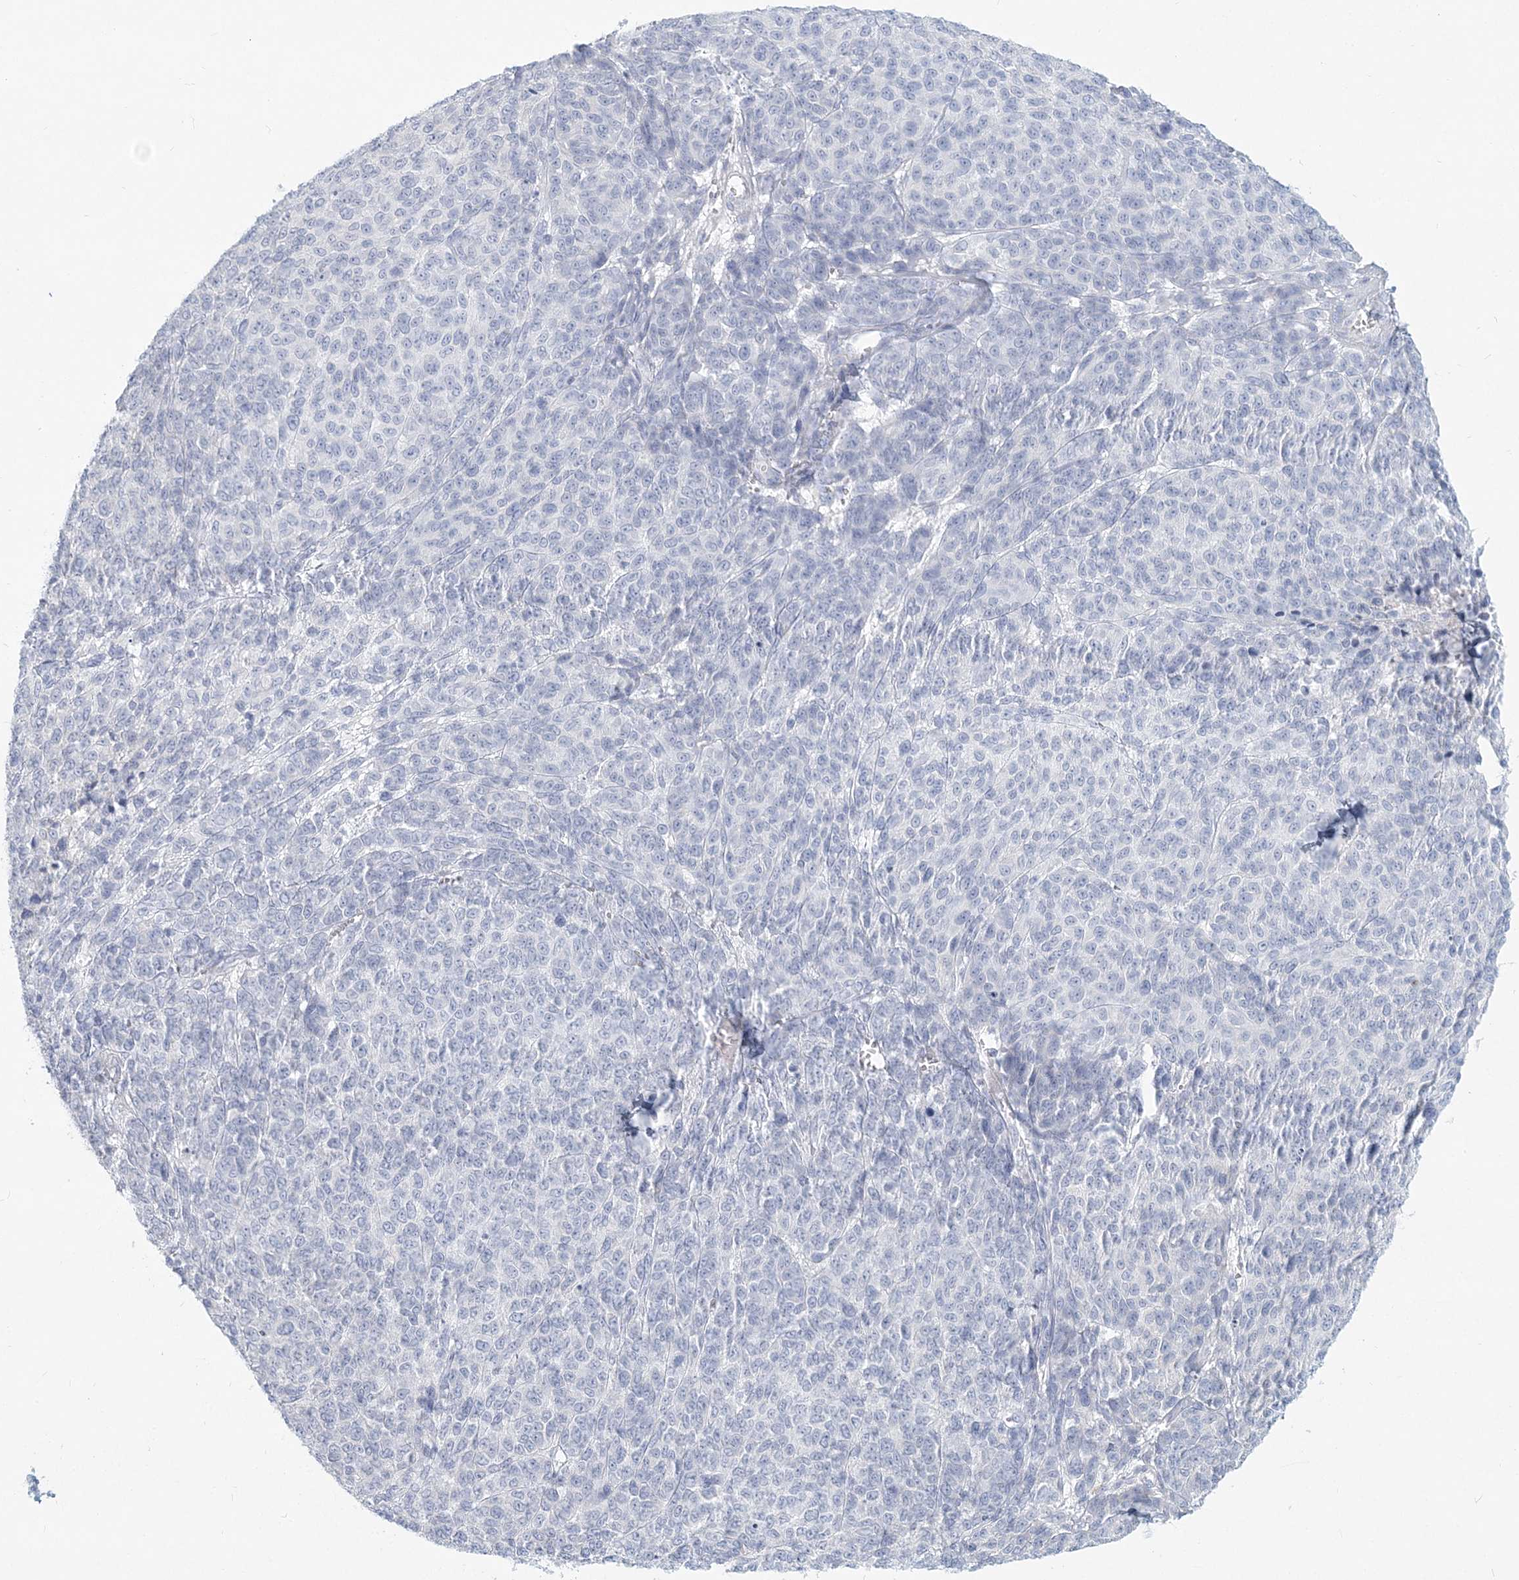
{"staining": {"intensity": "negative", "quantity": "none", "location": "none"}, "tissue": "melanoma", "cell_type": "Tumor cells", "image_type": "cancer", "snomed": [{"axis": "morphology", "description": "Malignant melanoma, NOS"}, {"axis": "topography", "description": "Skin"}], "caption": "This is a micrograph of immunohistochemistry staining of melanoma, which shows no staining in tumor cells.", "gene": "CSN1S1", "patient": {"sex": "male", "age": 49}}